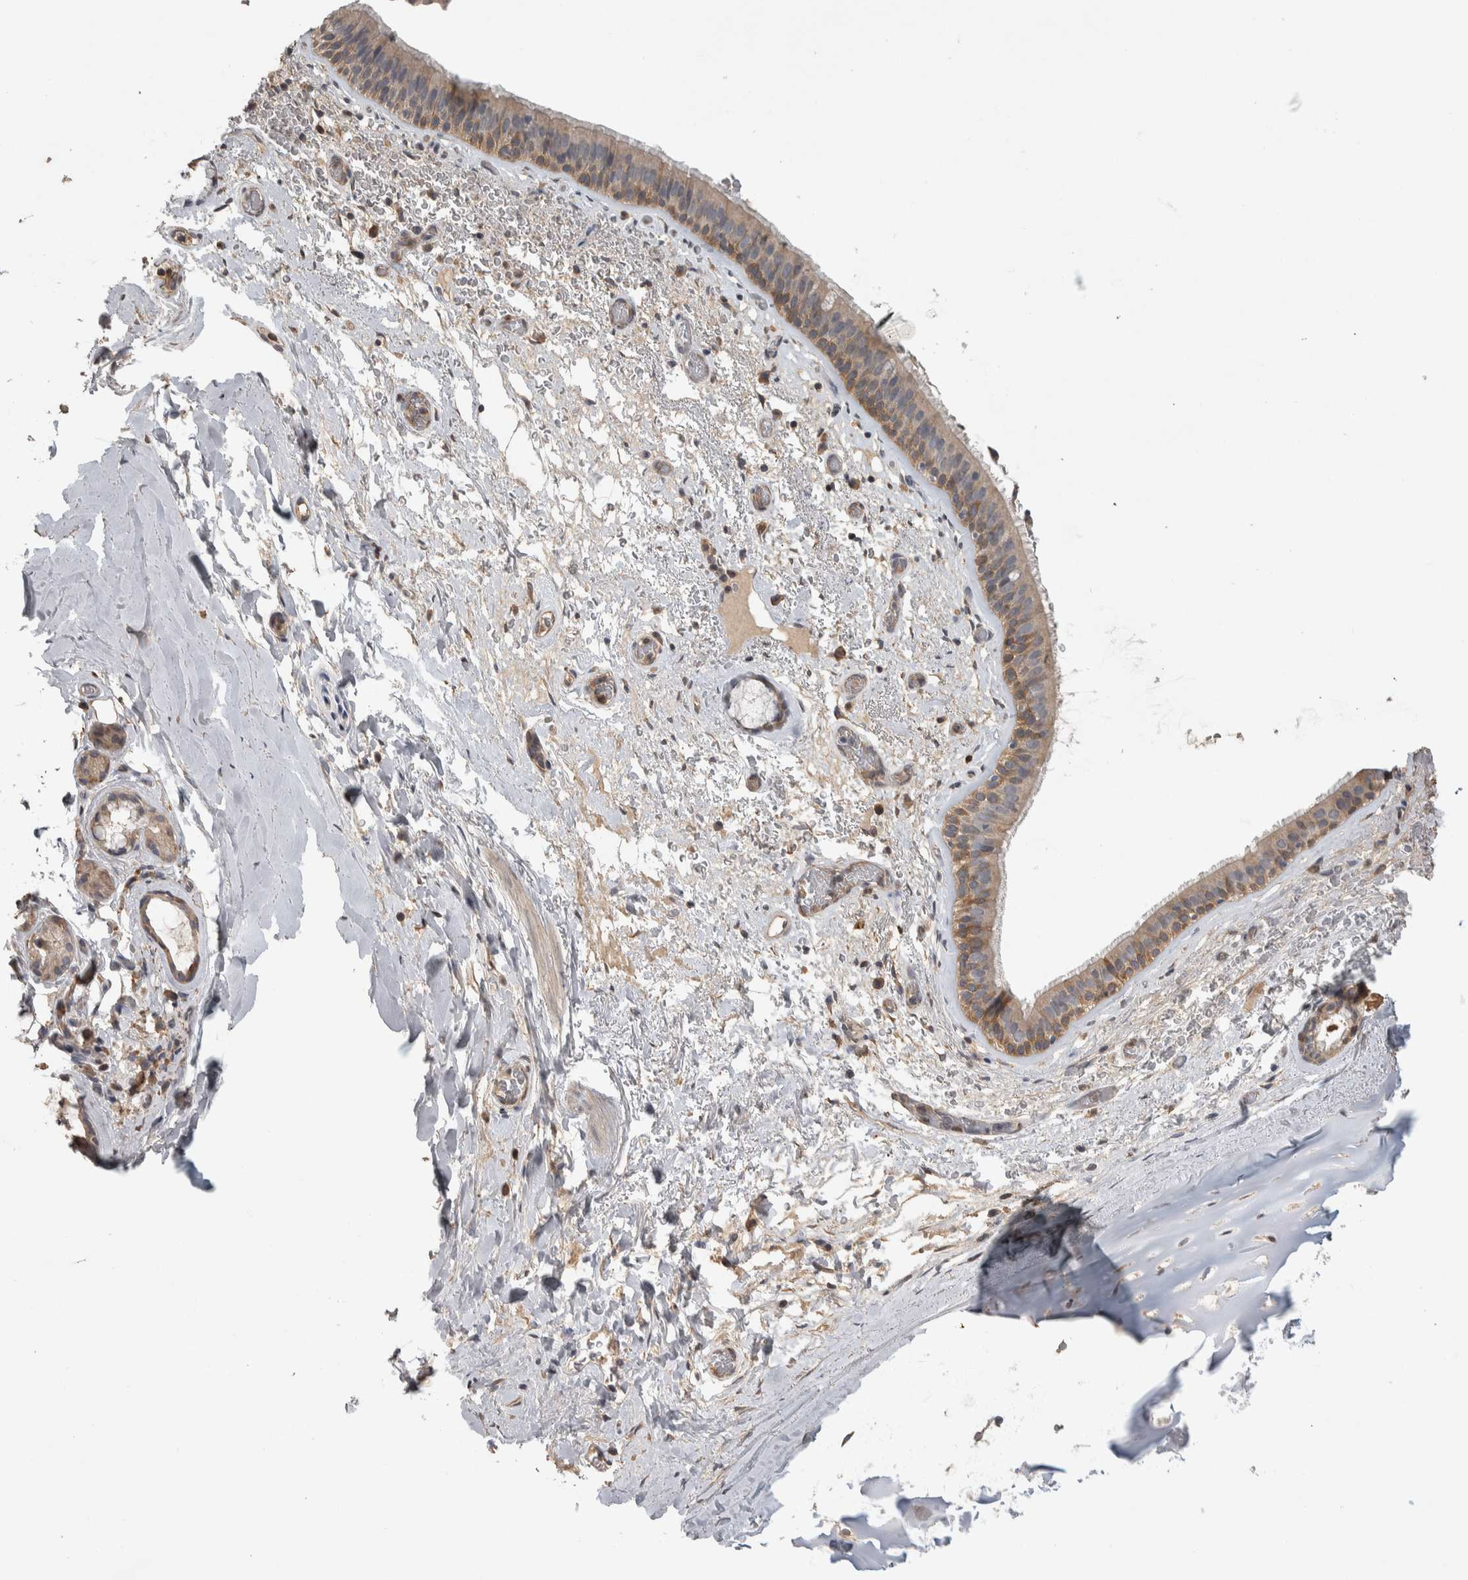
{"staining": {"intensity": "weak", "quantity": ">75%", "location": "cytoplasmic/membranous"}, "tissue": "bronchus", "cell_type": "Respiratory epithelial cells", "image_type": "normal", "snomed": [{"axis": "morphology", "description": "Normal tissue, NOS"}, {"axis": "topography", "description": "Cartilage tissue"}], "caption": "Protein expression analysis of unremarkable bronchus exhibits weak cytoplasmic/membranous positivity in about >75% of respiratory epithelial cells.", "gene": "EIF3H", "patient": {"sex": "female", "age": 63}}